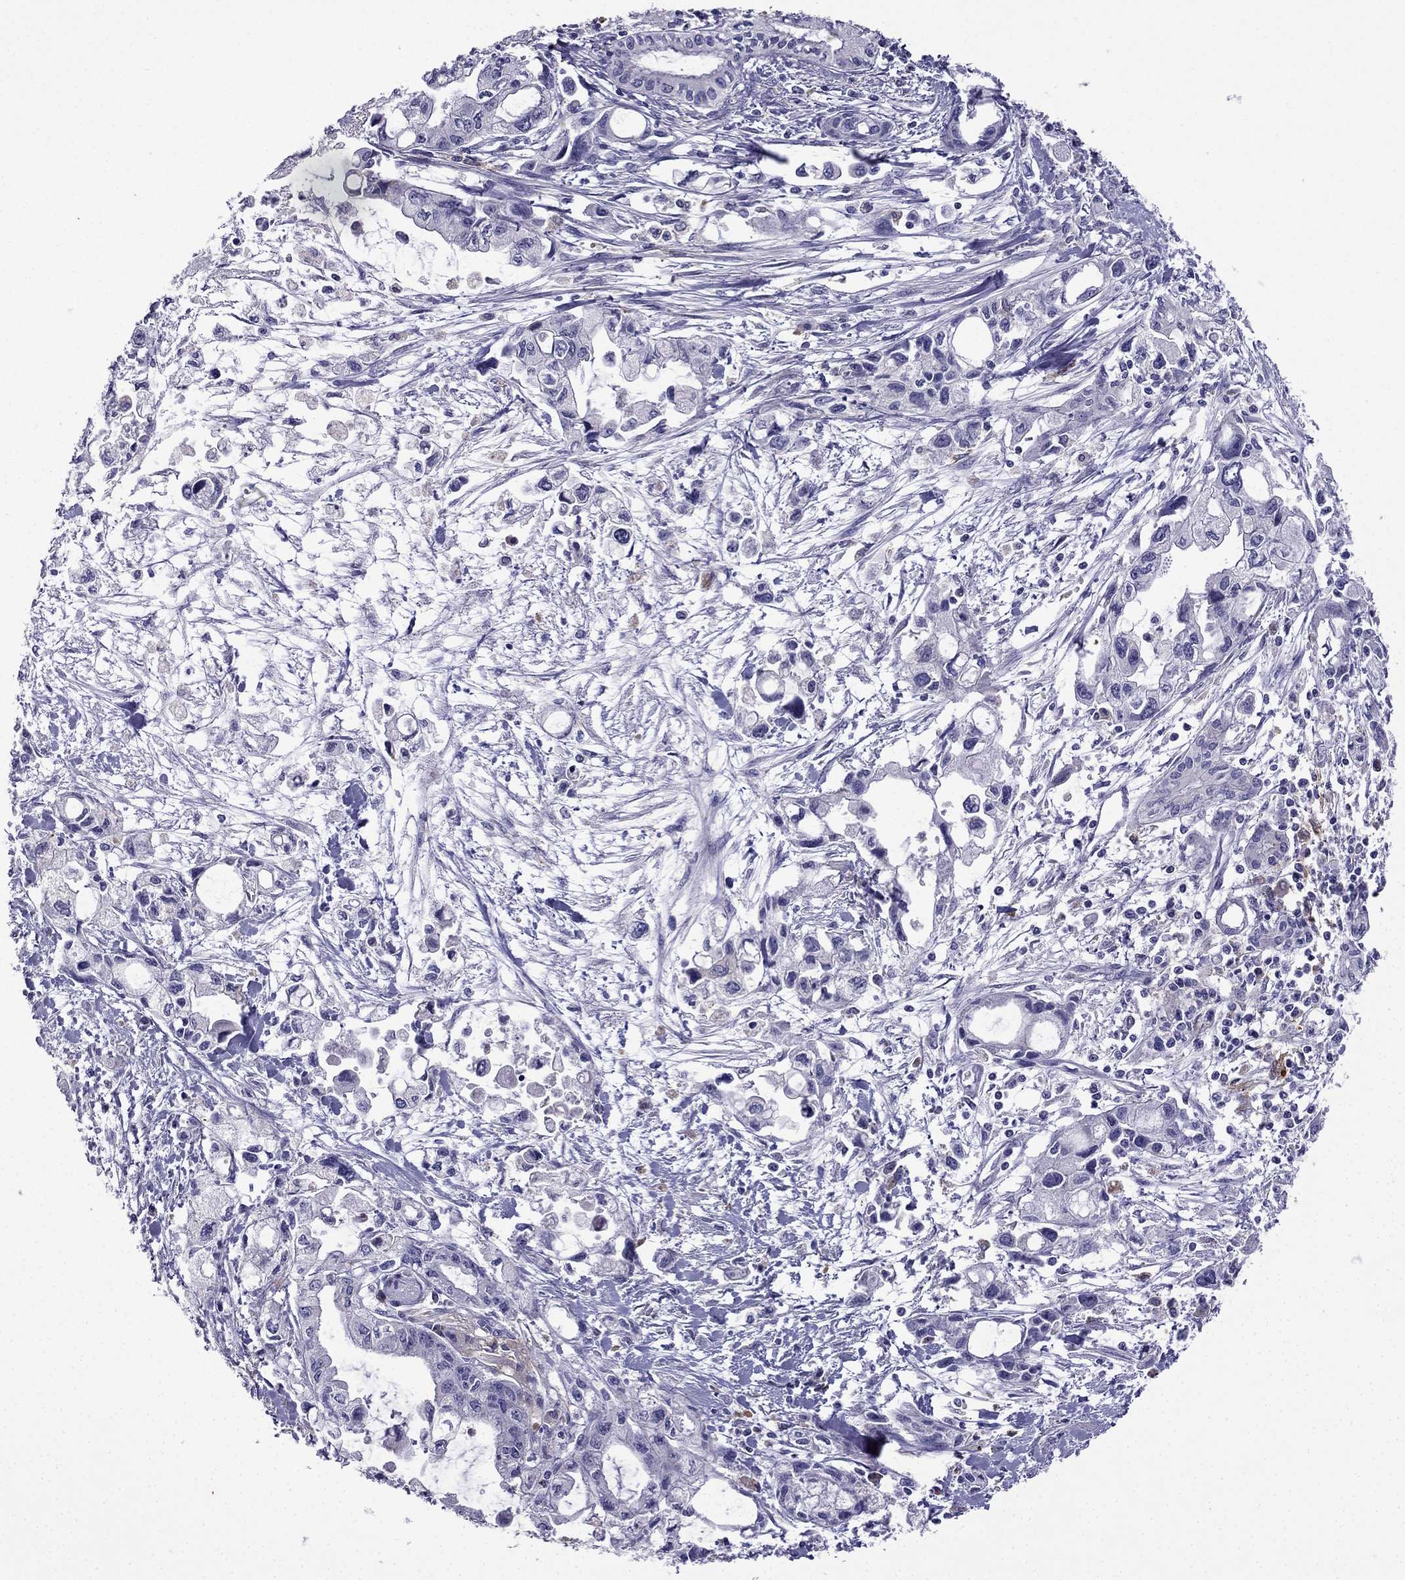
{"staining": {"intensity": "negative", "quantity": "none", "location": "none"}, "tissue": "pancreatic cancer", "cell_type": "Tumor cells", "image_type": "cancer", "snomed": [{"axis": "morphology", "description": "Adenocarcinoma, NOS"}, {"axis": "topography", "description": "Pancreas"}], "caption": "Image shows no significant protein expression in tumor cells of pancreatic adenocarcinoma.", "gene": "TSSK4", "patient": {"sex": "female", "age": 61}}